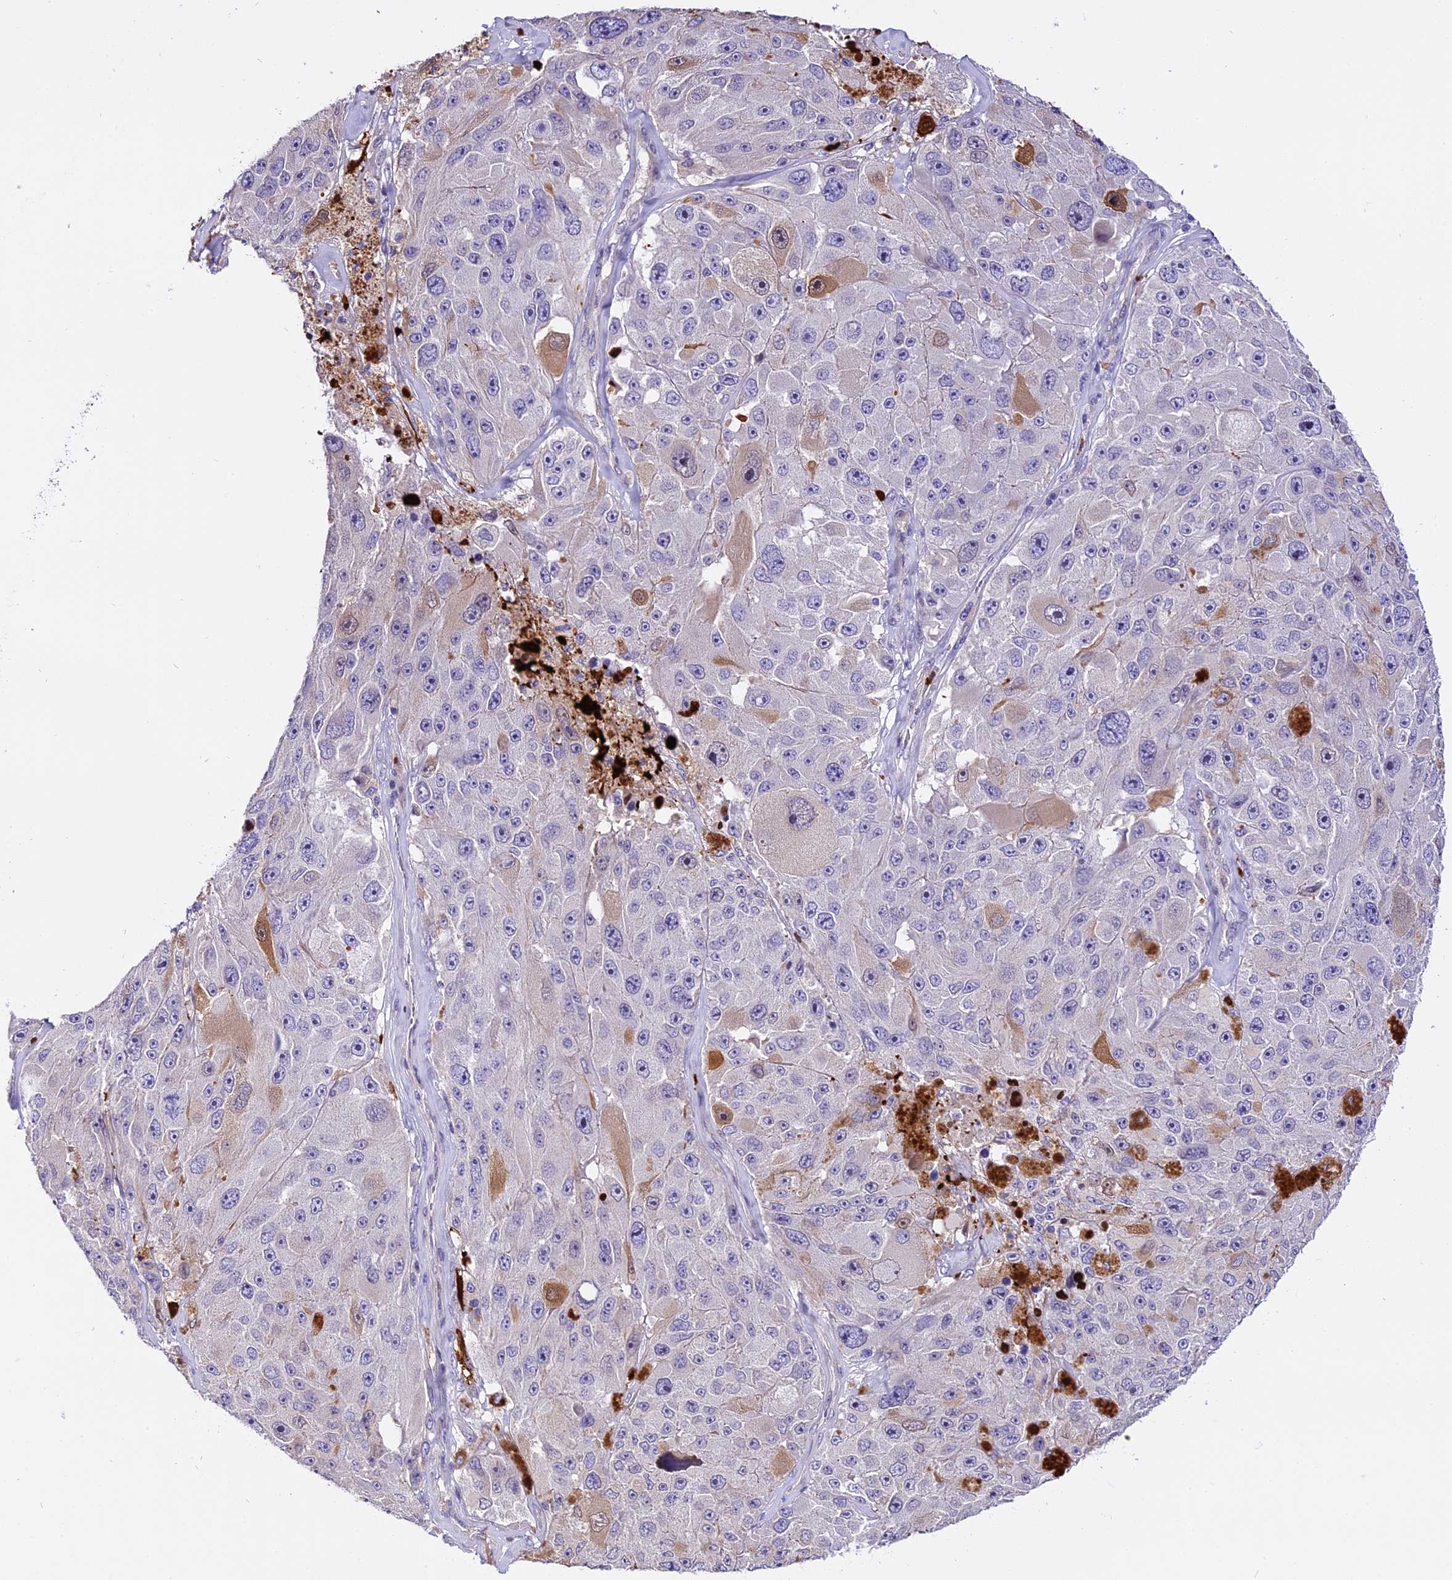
{"staining": {"intensity": "moderate", "quantity": "<25%", "location": "cytoplasmic/membranous"}, "tissue": "melanoma", "cell_type": "Tumor cells", "image_type": "cancer", "snomed": [{"axis": "morphology", "description": "Malignant melanoma, Metastatic site"}, {"axis": "topography", "description": "Lymph node"}], "caption": "Malignant melanoma (metastatic site) stained with a protein marker displays moderate staining in tumor cells.", "gene": "MAP3K7CL", "patient": {"sex": "male", "age": 62}}